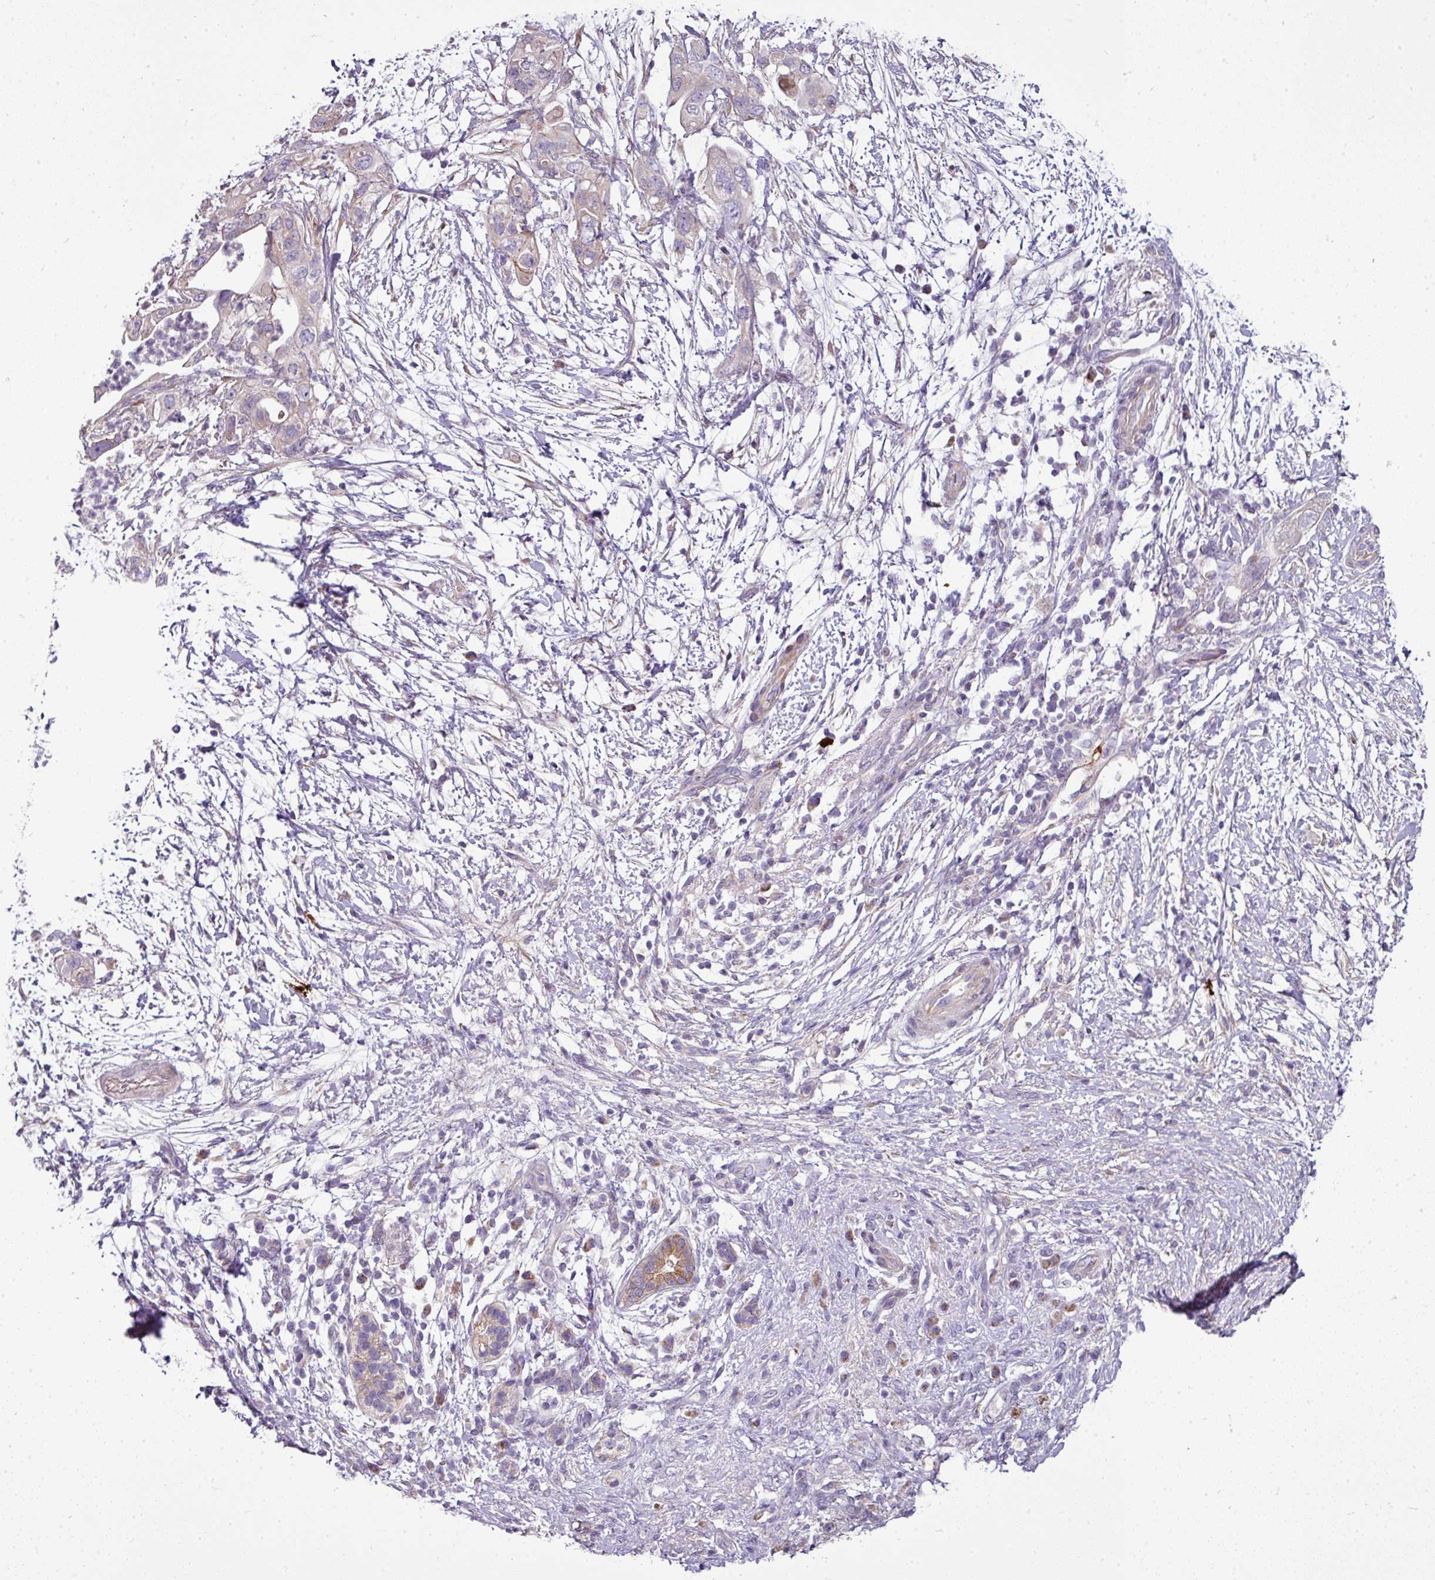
{"staining": {"intensity": "negative", "quantity": "none", "location": "none"}, "tissue": "pancreatic cancer", "cell_type": "Tumor cells", "image_type": "cancer", "snomed": [{"axis": "morphology", "description": "Adenocarcinoma, NOS"}, {"axis": "topography", "description": "Pancreas"}], "caption": "An image of pancreatic cancer stained for a protein demonstrates no brown staining in tumor cells.", "gene": "GAN", "patient": {"sex": "female", "age": 72}}